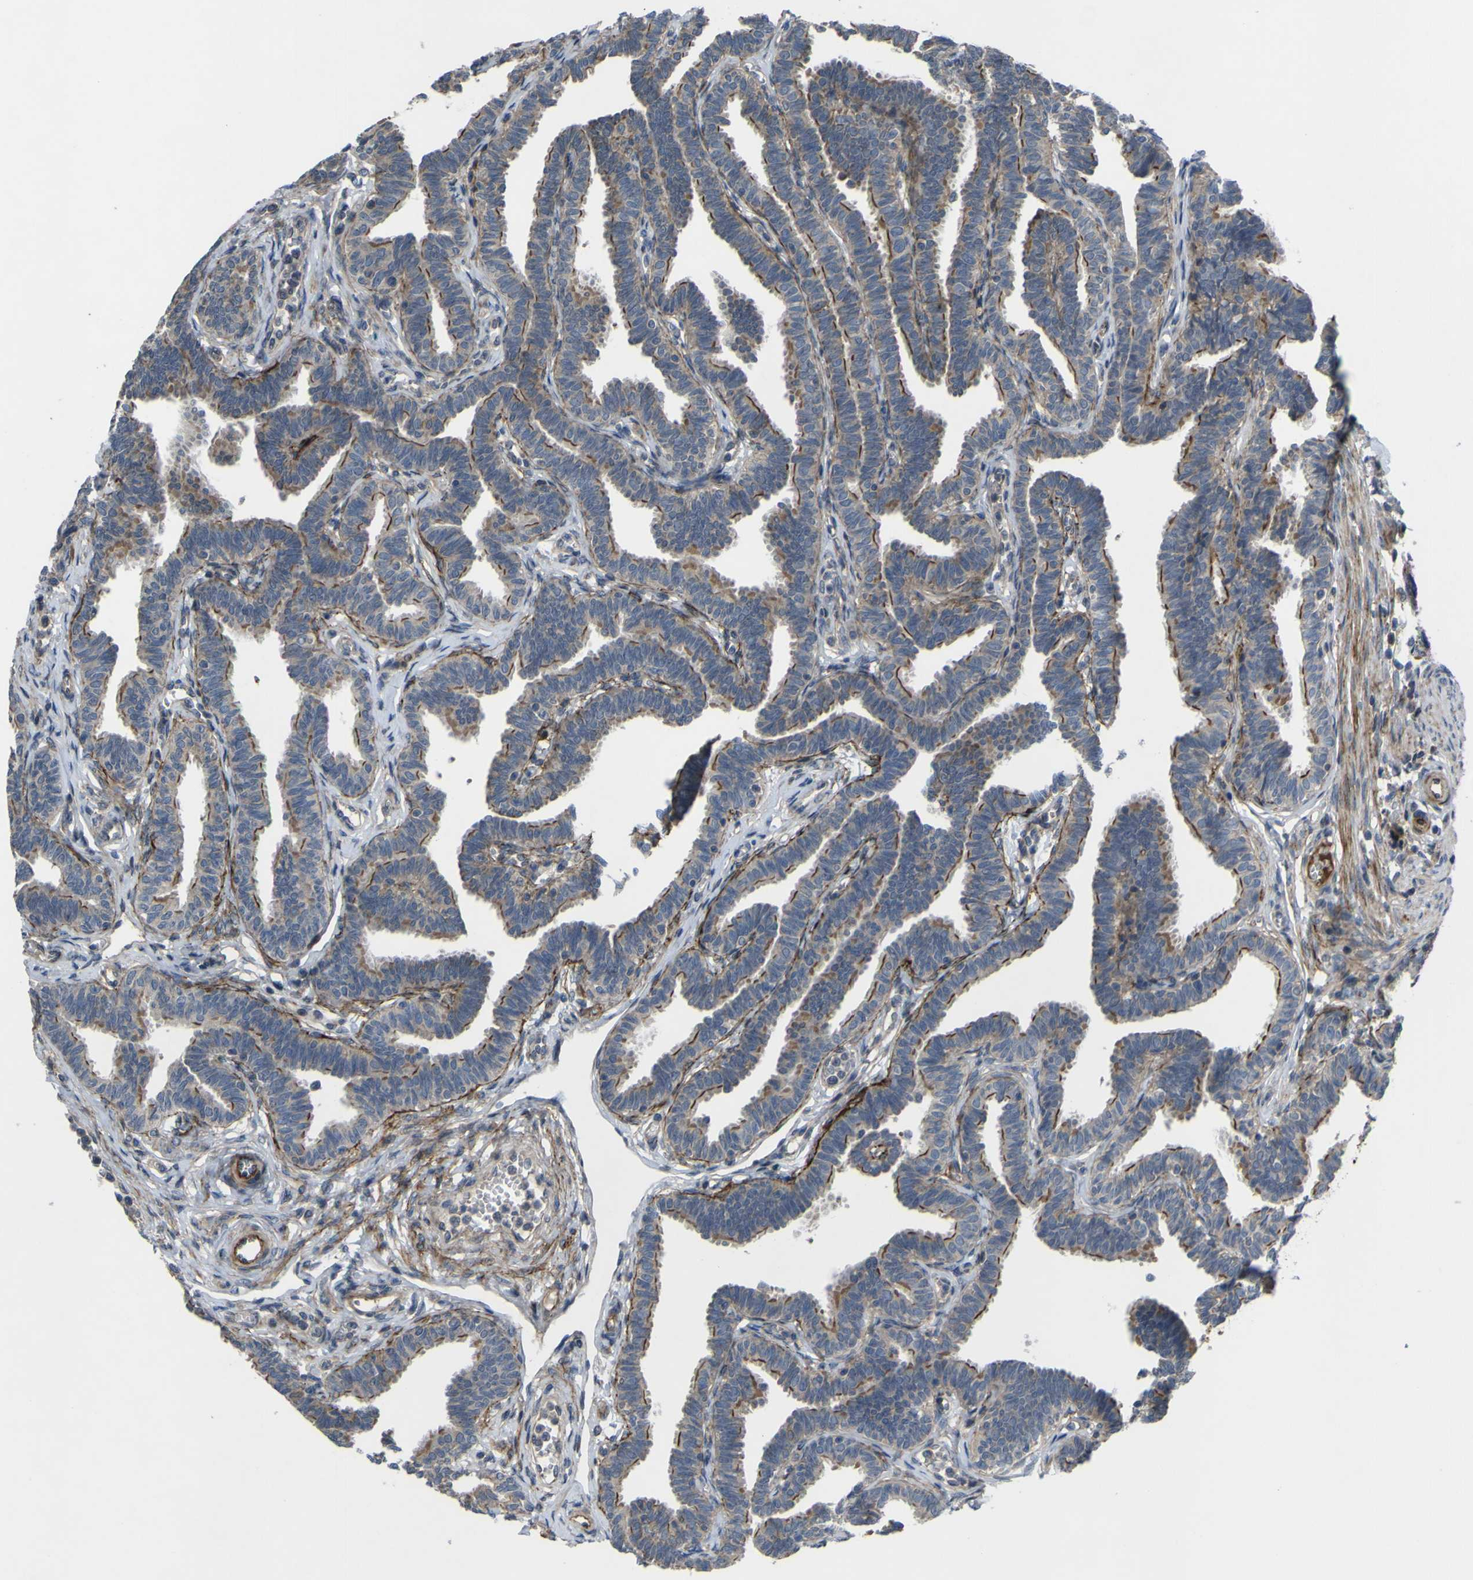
{"staining": {"intensity": "strong", "quantity": "25%-75%", "location": "cytoplasmic/membranous"}, "tissue": "fallopian tube", "cell_type": "Glandular cells", "image_type": "normal", "snomed": [{"axis": "morphology", "description": "Normal tissue, NOS"}, {"axis": "topography", "description": "Fallopian tube"}, {"axis": "topography", "description": "Ovary"}], "caption": "Human fallopian tube stained with a brown dye displays strong cytoplasmic/membranous positive positivity in approximately 25%-75% of glandular cells.", "gene": "GPLD1", "patient": {"sex": "female", "age": 23}}